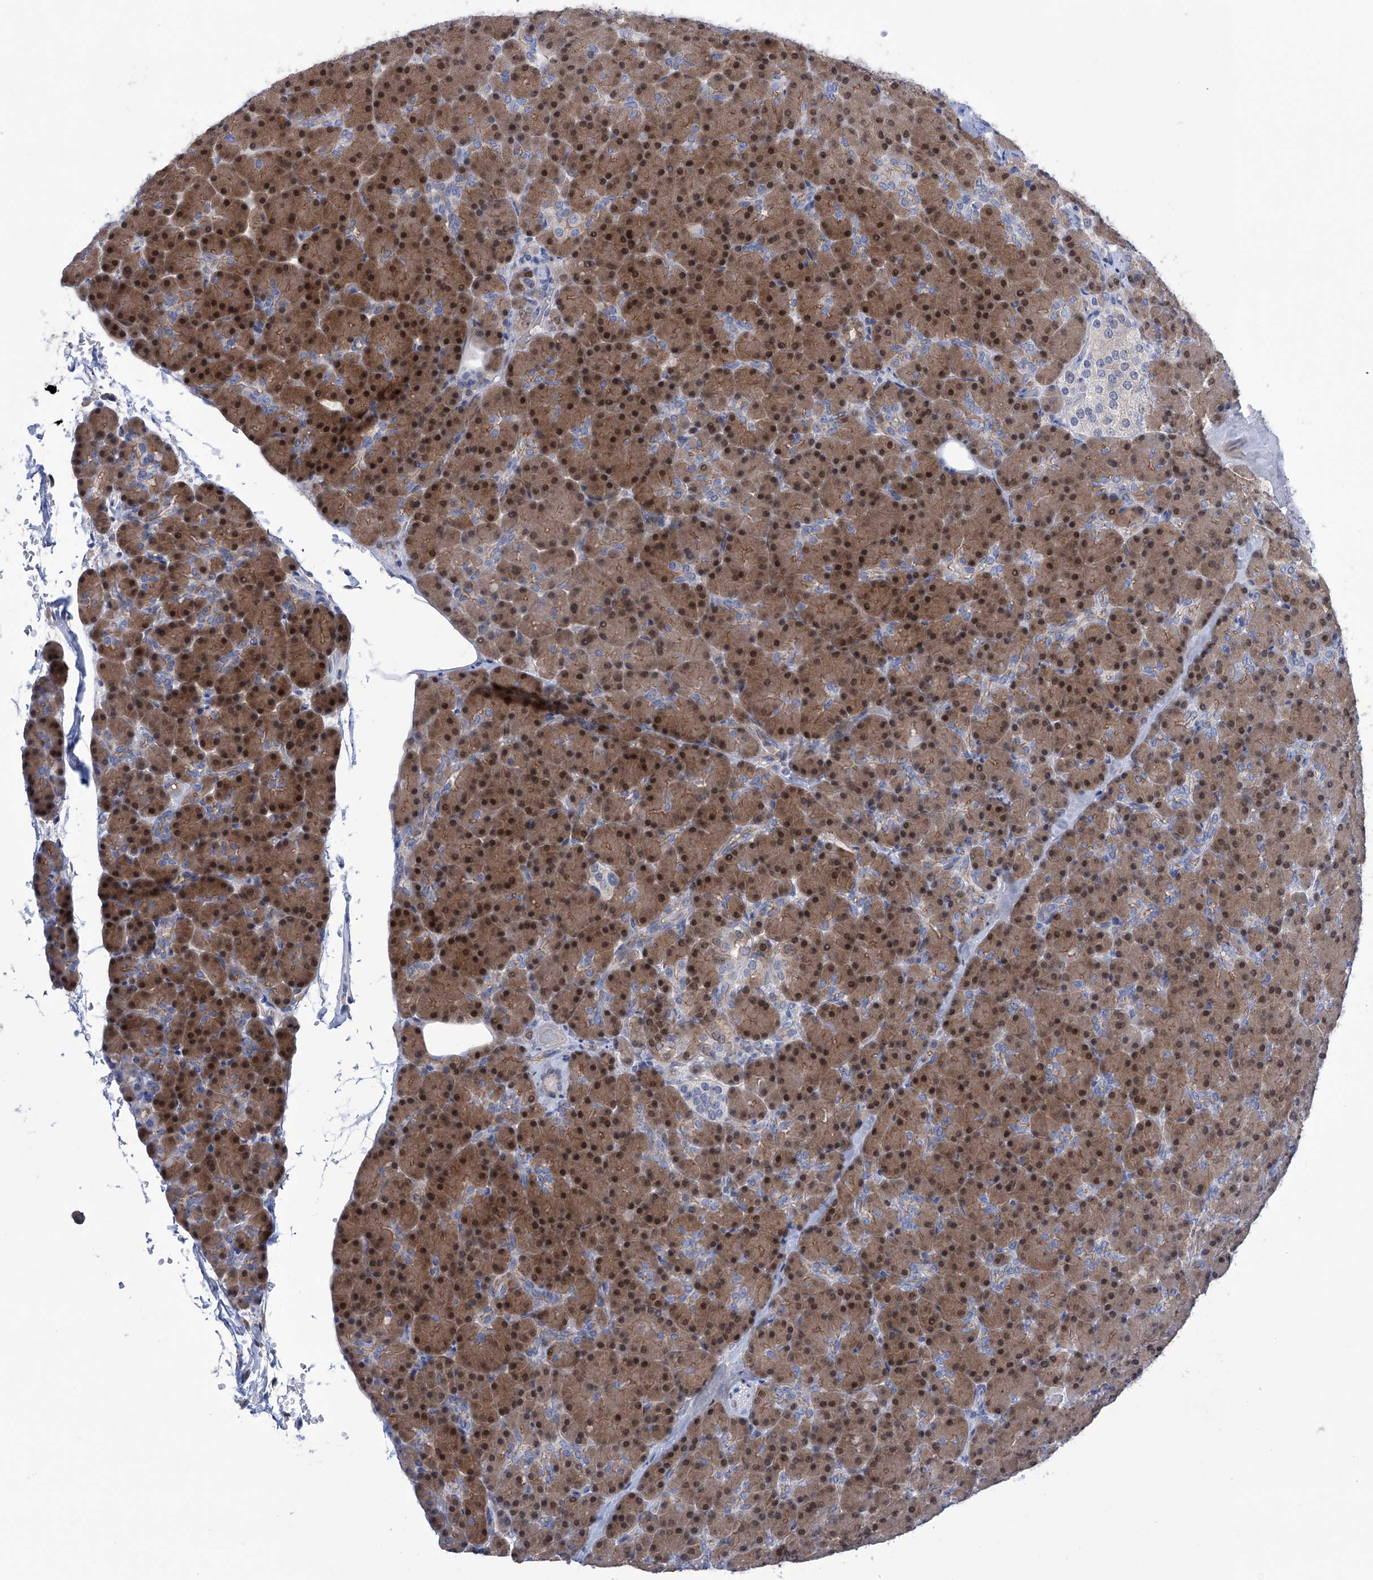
{"staining": {"intensity": "strong", "quantity": ">75%", "location": "cytoplasmic/membranous,nuclear"}, "tissue": "pancreas", "cell_type": "Exocrine glandular cells", "image_type": "normal", "snomed": [{"axis": "morphology", "description": "Normal tissue, NOS"}, {"axis": "topography", "description": "Pancreas"}], "caption": "Strong cytoplasmic/membranous,nuclear positivity for a protein is identified in approximately >75% of exocrine glandular cells of normal pancreas using IHC.", "gene": "PGM3", "patient": {"sex": "female", "age": 43}}